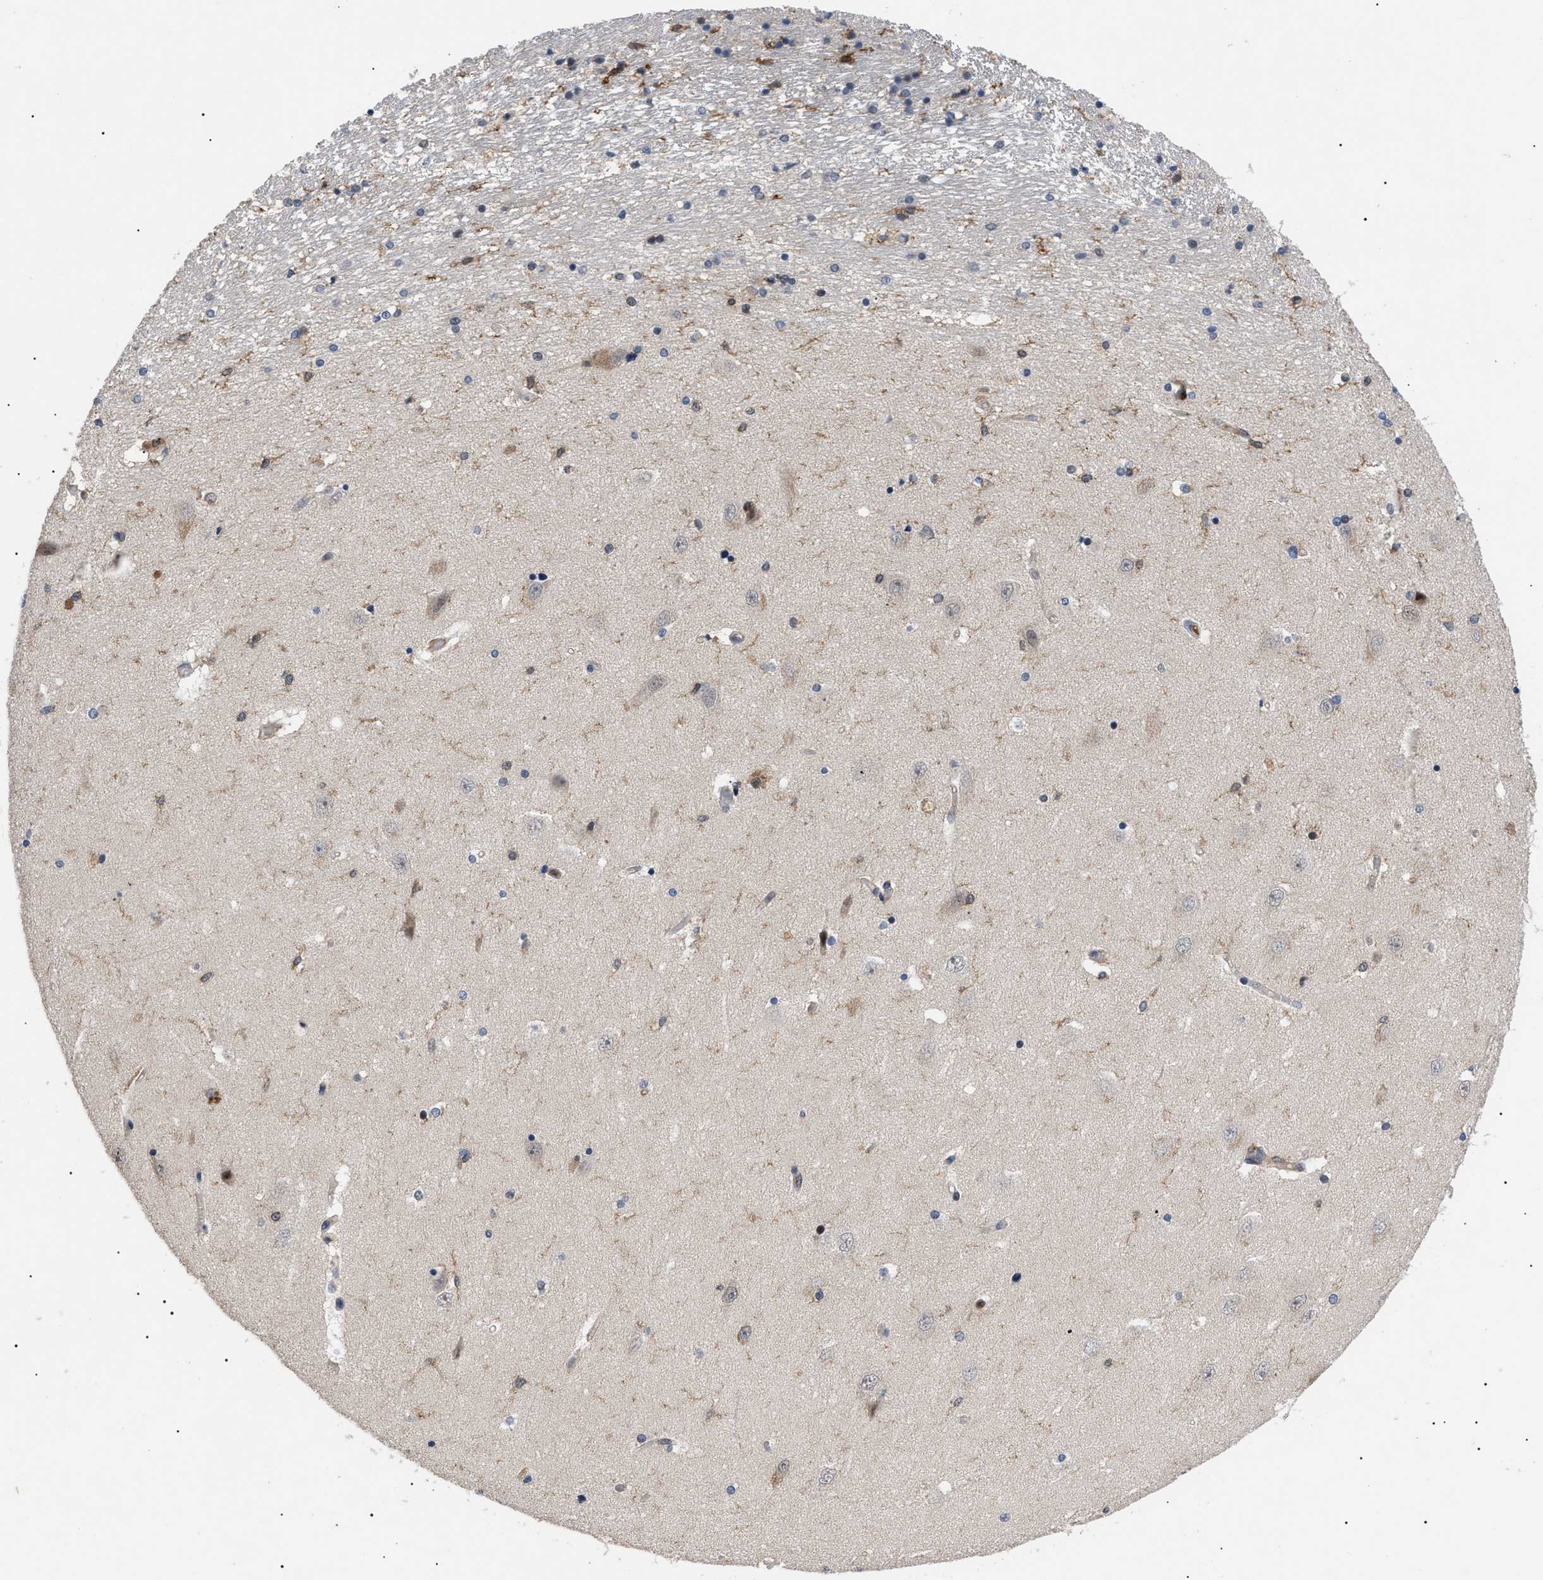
{"staining": {"intensity": "weak", "quantity": "<25%", "location": "cytoplasmic/membranous"}, "tissue": "hippocampus", "cell_type": "Glial cells", "image_type": "normal", "snomed": [{"axis": "morphology", "description": "Normal tissue, NOS"}, {"axis": "topography", "description": "Hippocampus"}], "caption": "Glial cells show no significant protein expression in benign hippocampus.", "gene": "CD300A", "patient": {"sex": "female", "age": 54}}